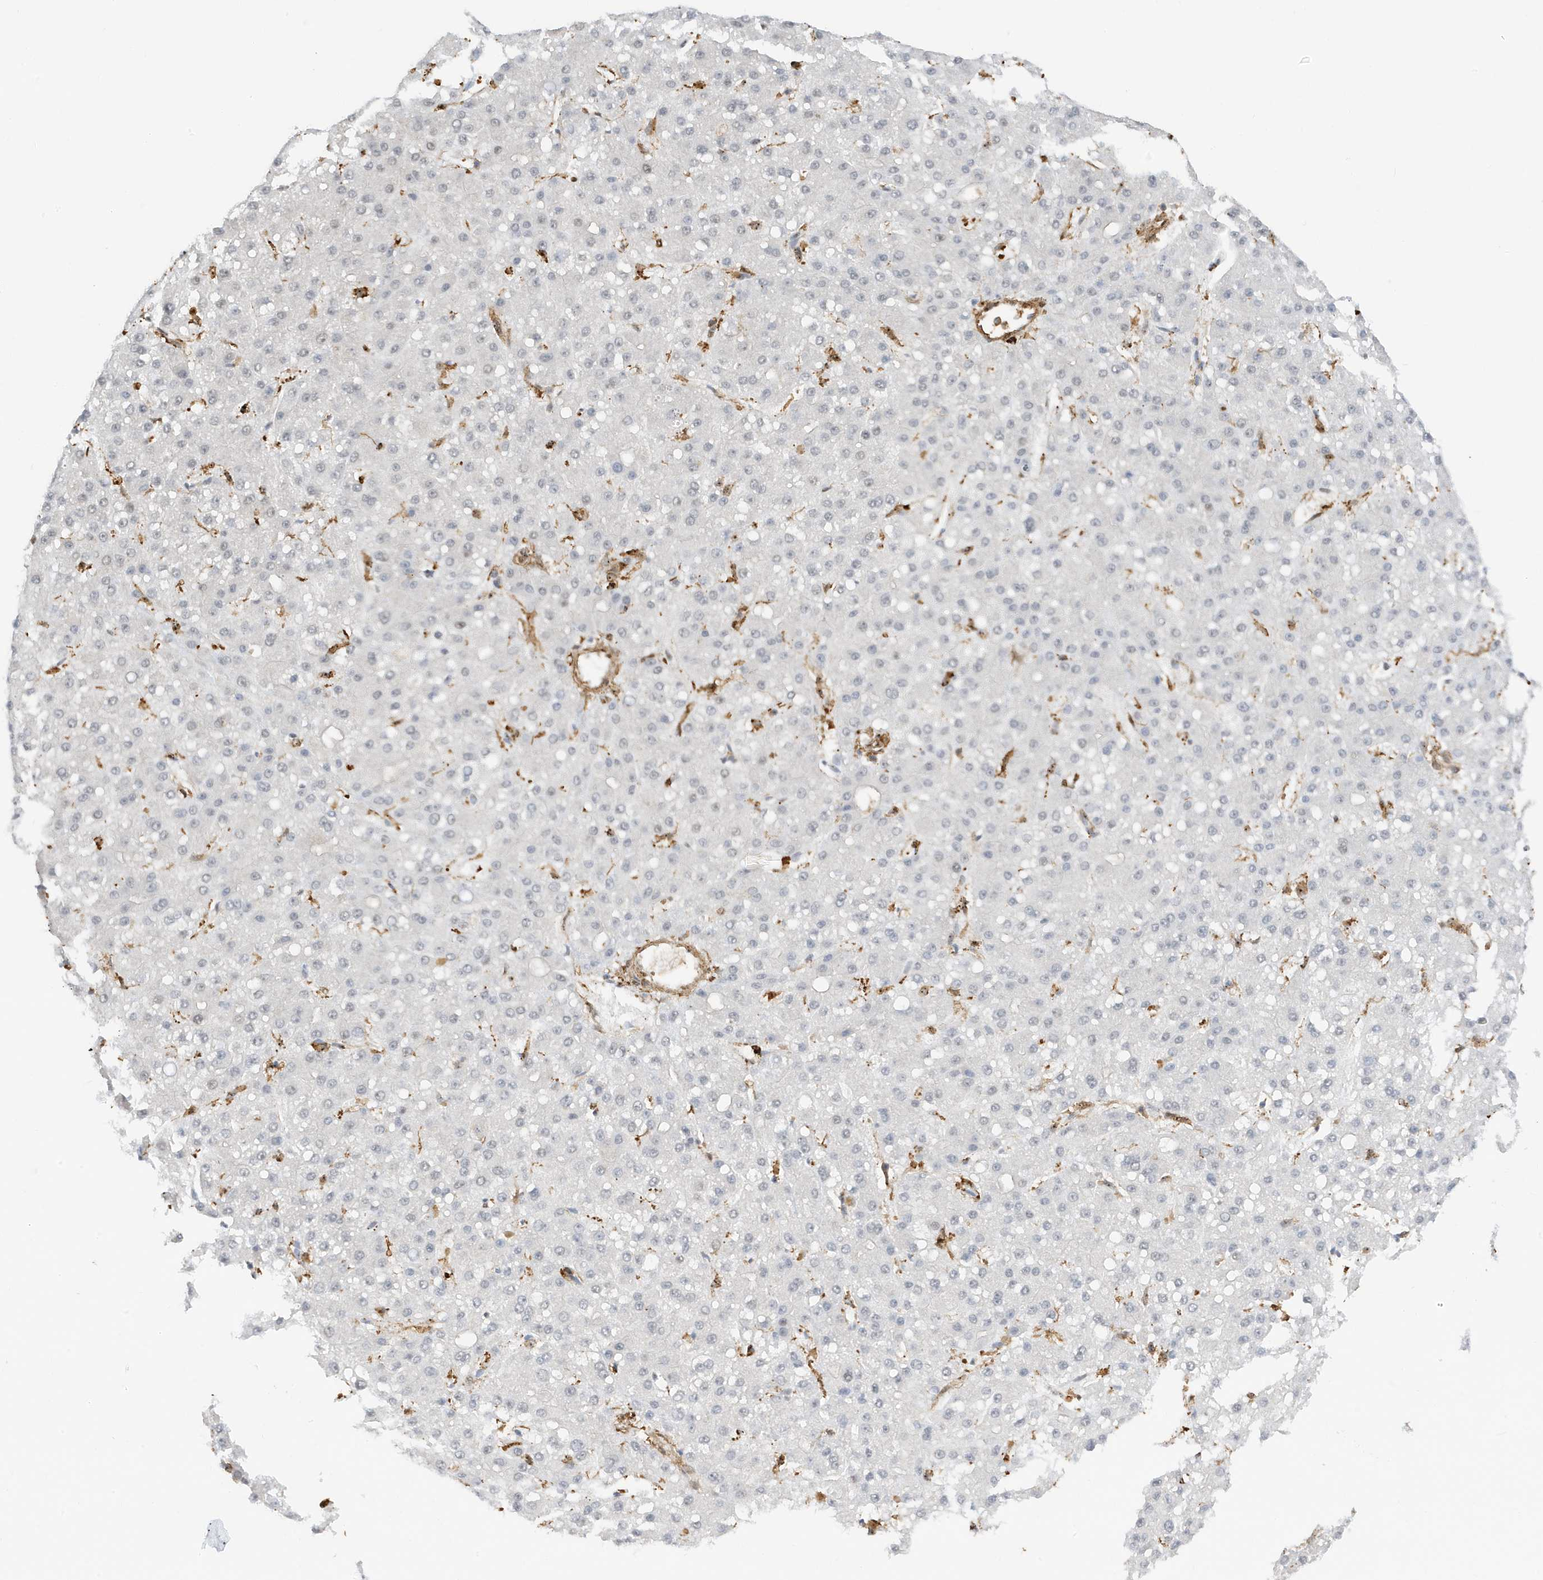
{"staining": {"intensity": "negative", "quantity": "none", "location": "none"}, "tissue": "liver cancer", "cell_type": "Tumor cells", "image_type": "cancer", "snomed": [{"axis": "morphology", "description": "Carcinoma, Hepatocellular, NOS"}, {"axis": "topography", "description": "Liver"}], "caption": "This is a micrograph of immunohistochemistry (IHC) staining of liver cancer (hepatocellular carcinoma), which shows no positivity in tumor cells.", "gene": "PHACTR2", "patient": {"sex": "male", "age": 67}}